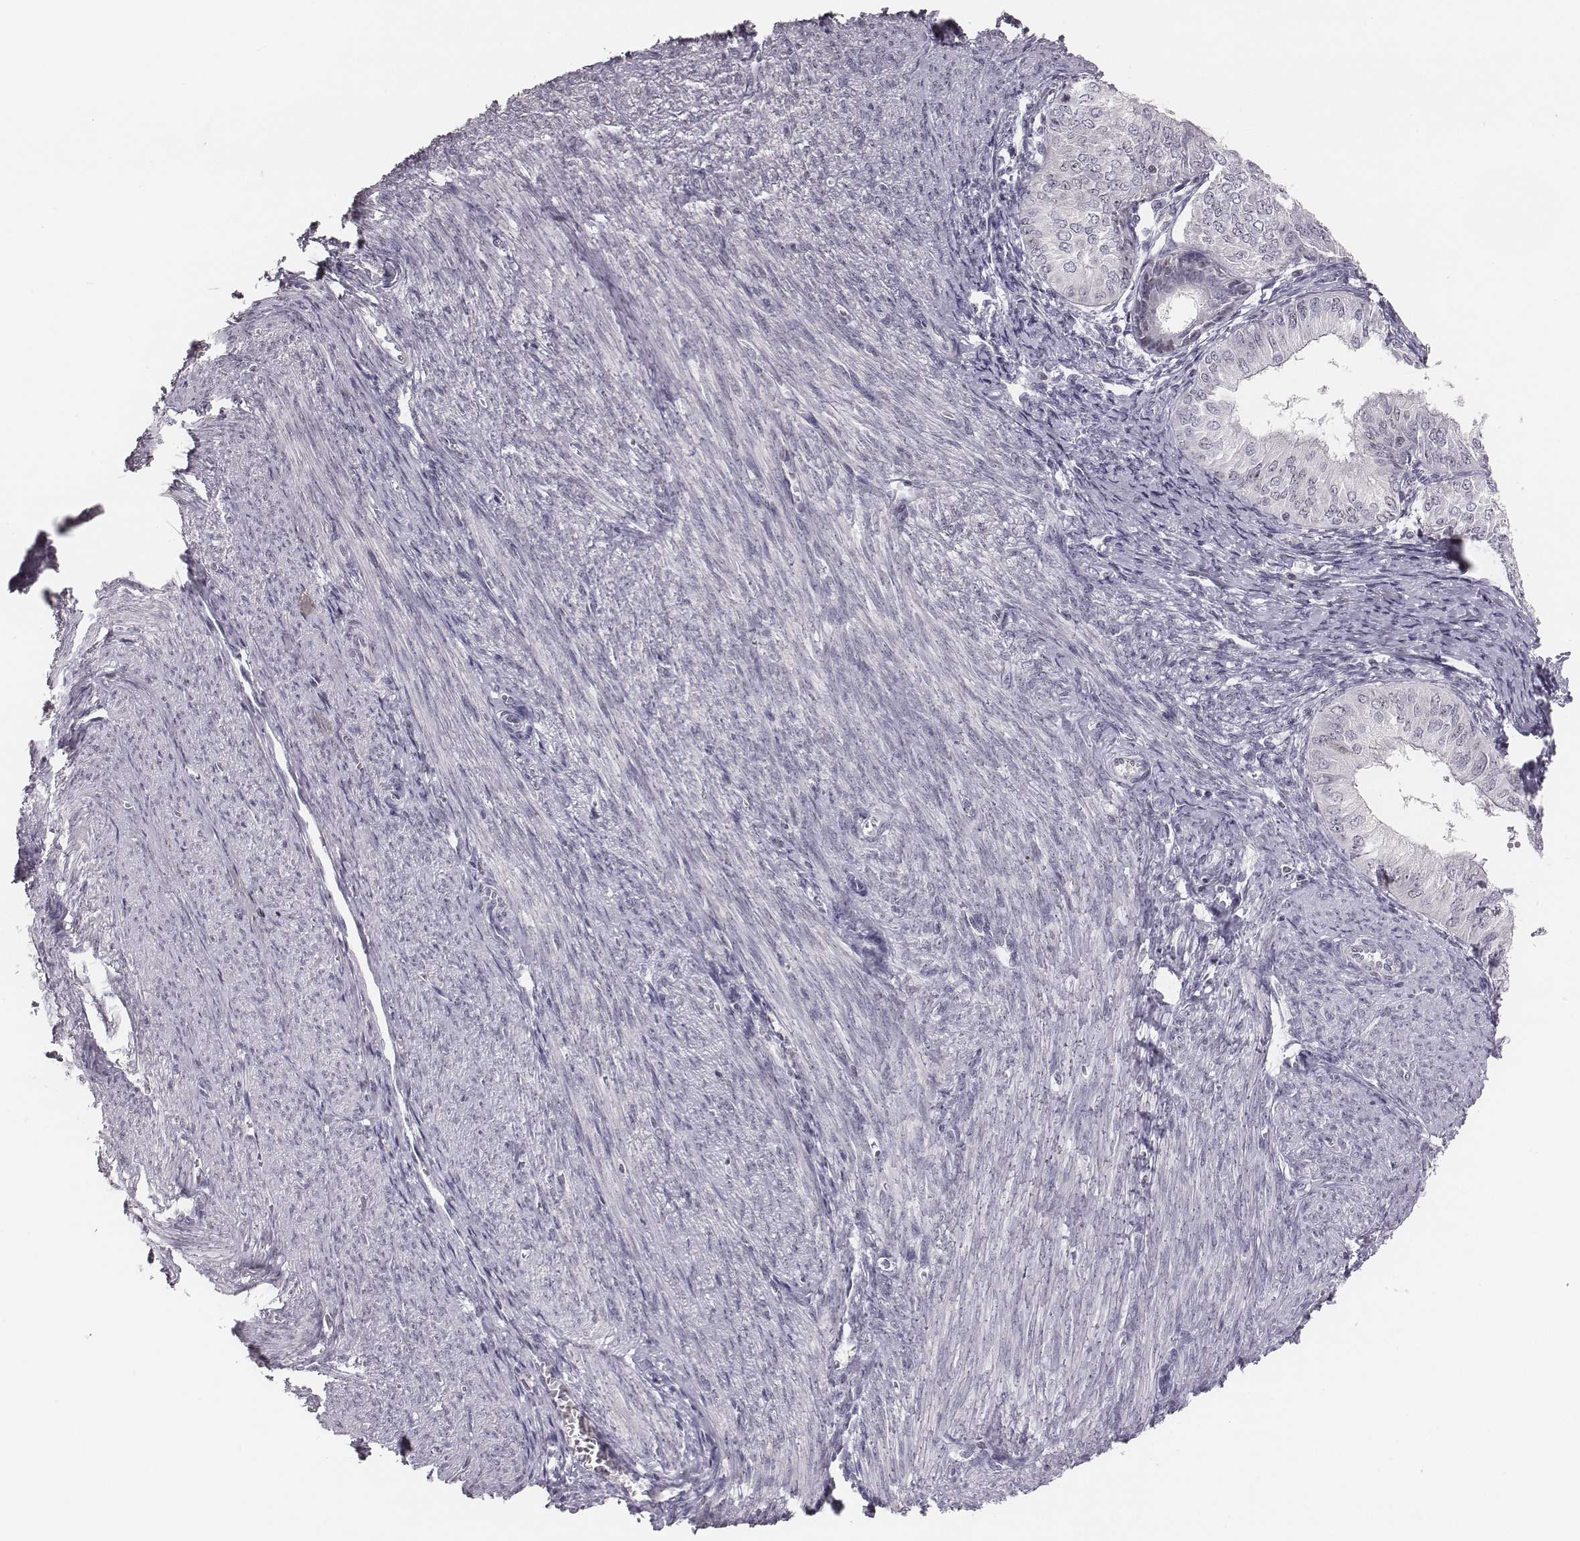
{"staining": {"intensity": "negative", "quantity": "none", "location": "none"}, "tissue": "endometrial cancer", "cell_type": "Tumor cells", "image_type": "cancer", "snomed": [{"axis": "morphology", "description": "Adenocarcinoma, NOS"}, {"axis": "topography", "description": "Endometrium"}], "caption": "Immunohistochemistry image of neoplastic tissue: endometrial adenocarcinoma stained with DAB (3,3'-diaminobenzidine) exhibits no significant protein expression in tumor cells.", "gene": "NIFK", "patient": {"sex": "female", "age": 58}}